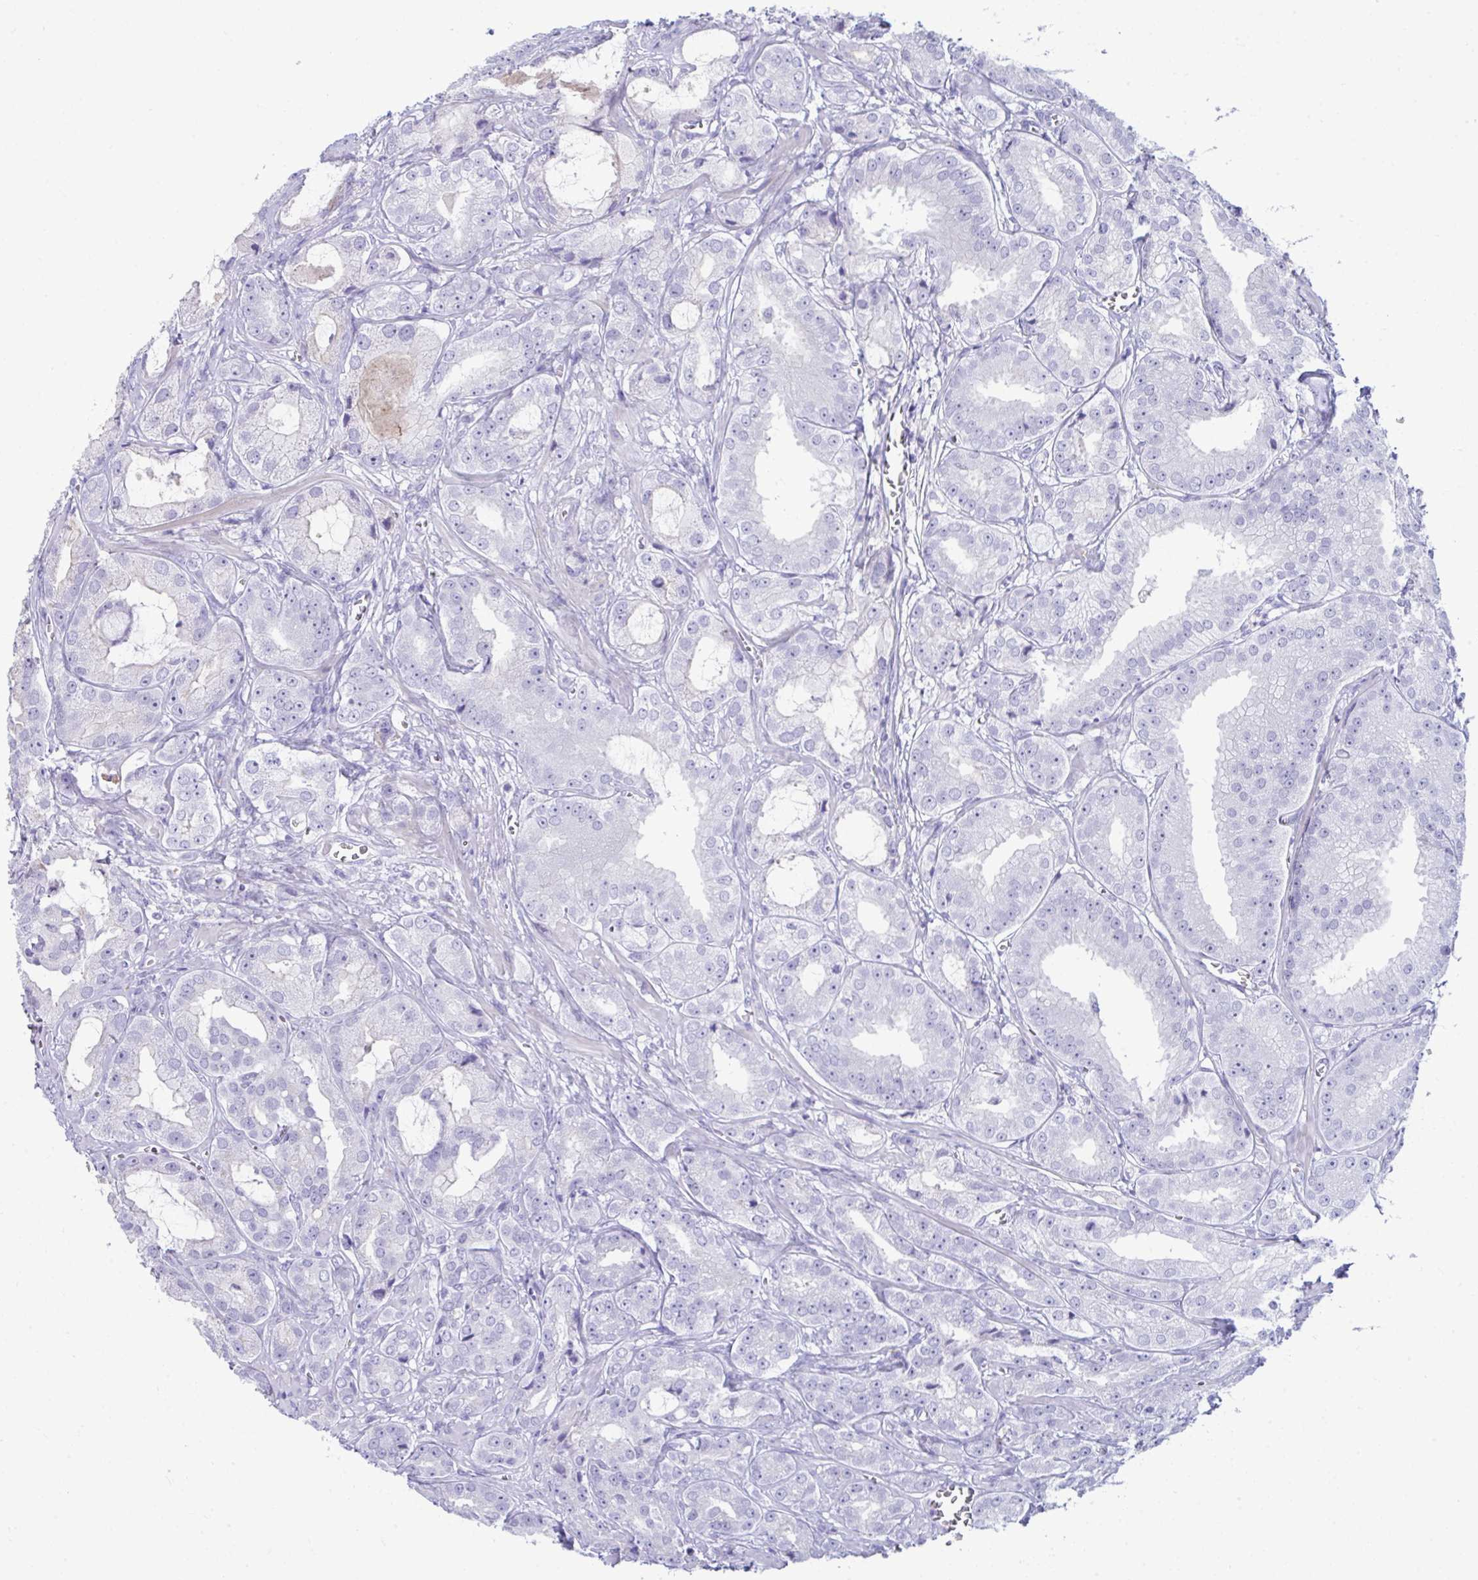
{"staining": {"intensity": "negative", "quantity": "none", "location": "none"}, "tissue": "prostate cancer", "cell_type": "Tumor cells", "image_type": "cancer", "snomed": [{"axis": "morphology", "description": "Adenocarcinoma, High grade"}, {"axis": "topography", "description": "Prostate"}], "caption": "IHC micrograph of neoplastic tissue: human high-grade adenocarcinoma (prostate) stained with DAB demonstrates no significant protein staining in tumor cells.", "gene": "PIGZ", "patient": {"sex": "male", "age": 64}}